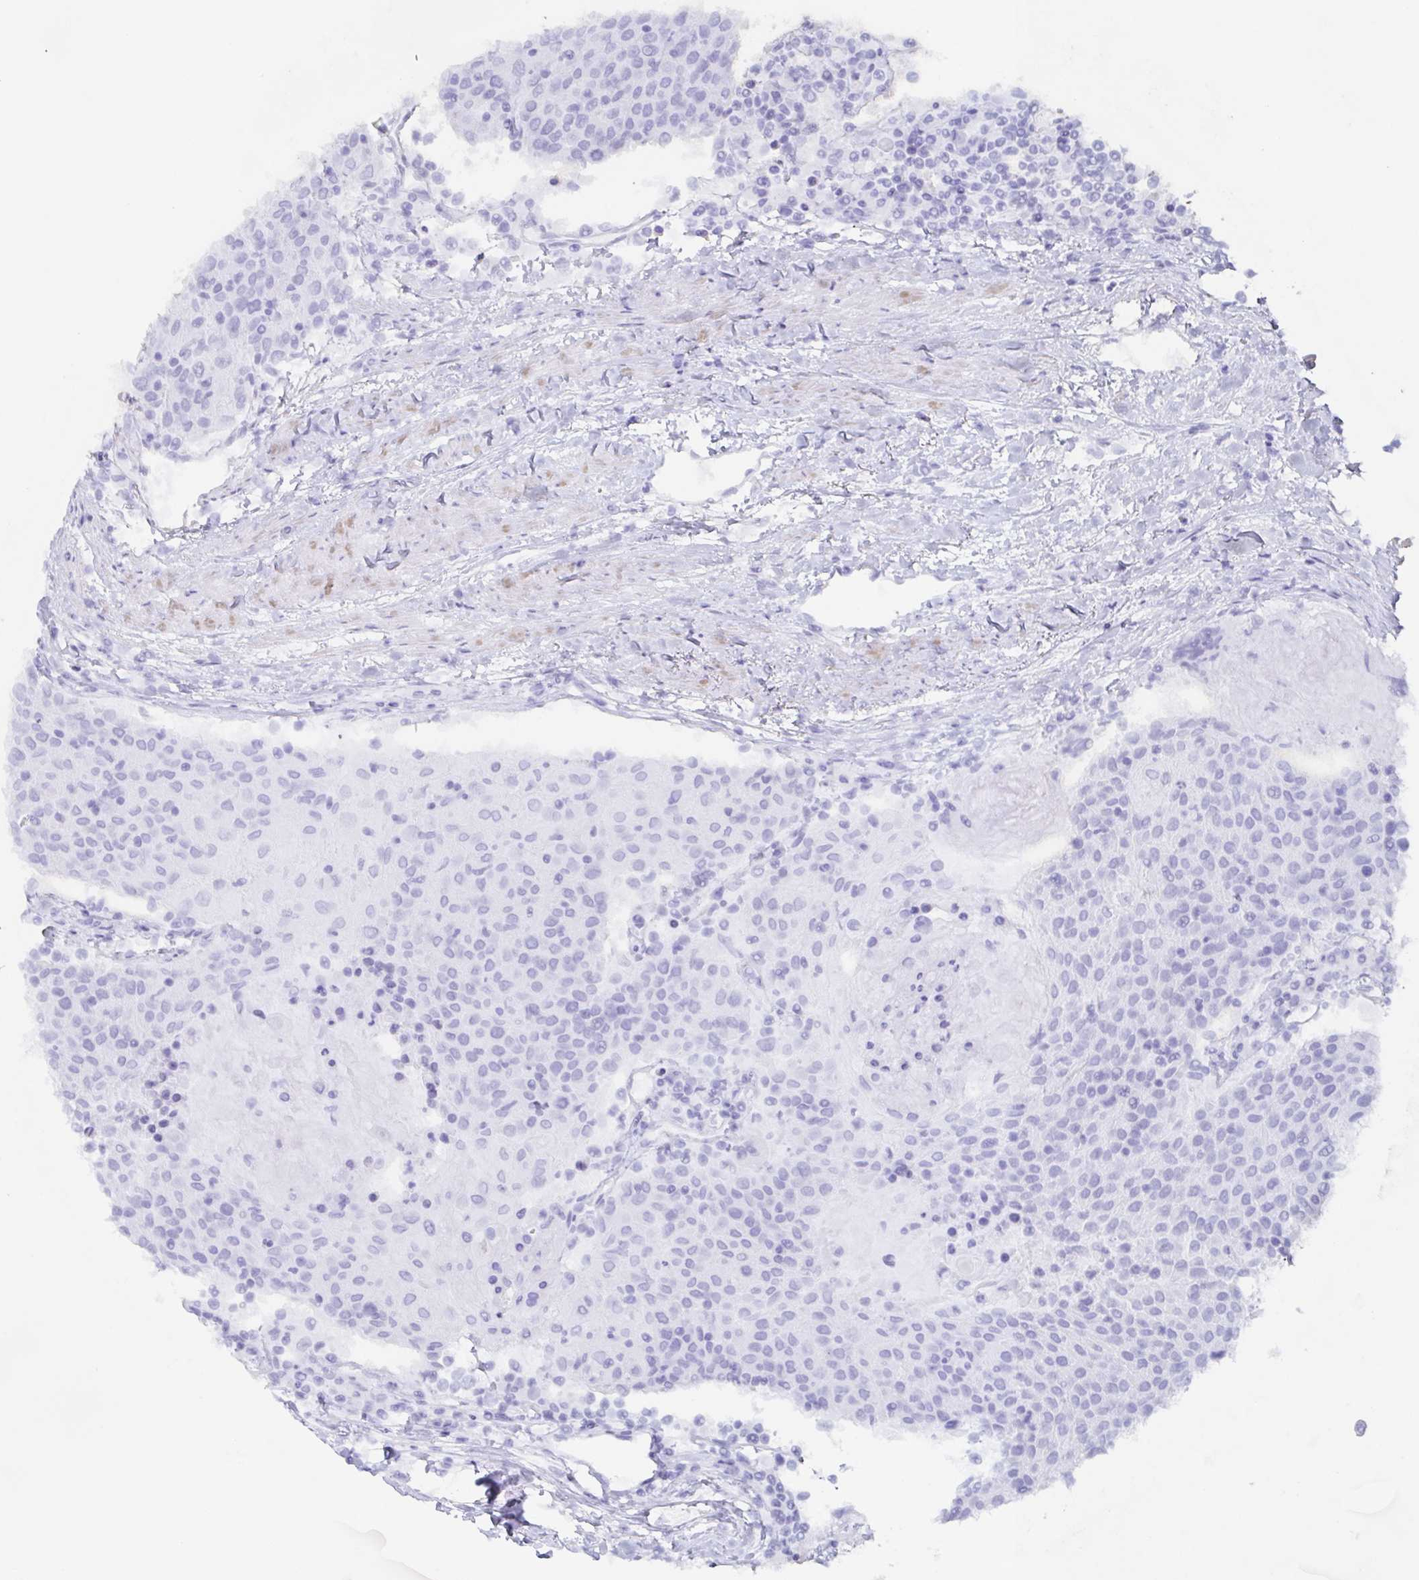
{"staining": {"intensity": "negative", "quantity": "none", "location": "none"}, "tissue": "urothelial cancer", "cell_type": "Tumor cells", "image_type": "cancer", "snomed": [{"axis": "morphology", "description": "Urothelial carcinoma, High grade"}, {"axis": "topography", "description": "Urinary bladder"}], "caption": "This is a histopathology image of immunohistochemistry staining of urothelial carcinoma (high-grade), which shows no positivity in tumor cells.", "gene": "AGFG2", "patient": {"sex": "female", "age": 85}}